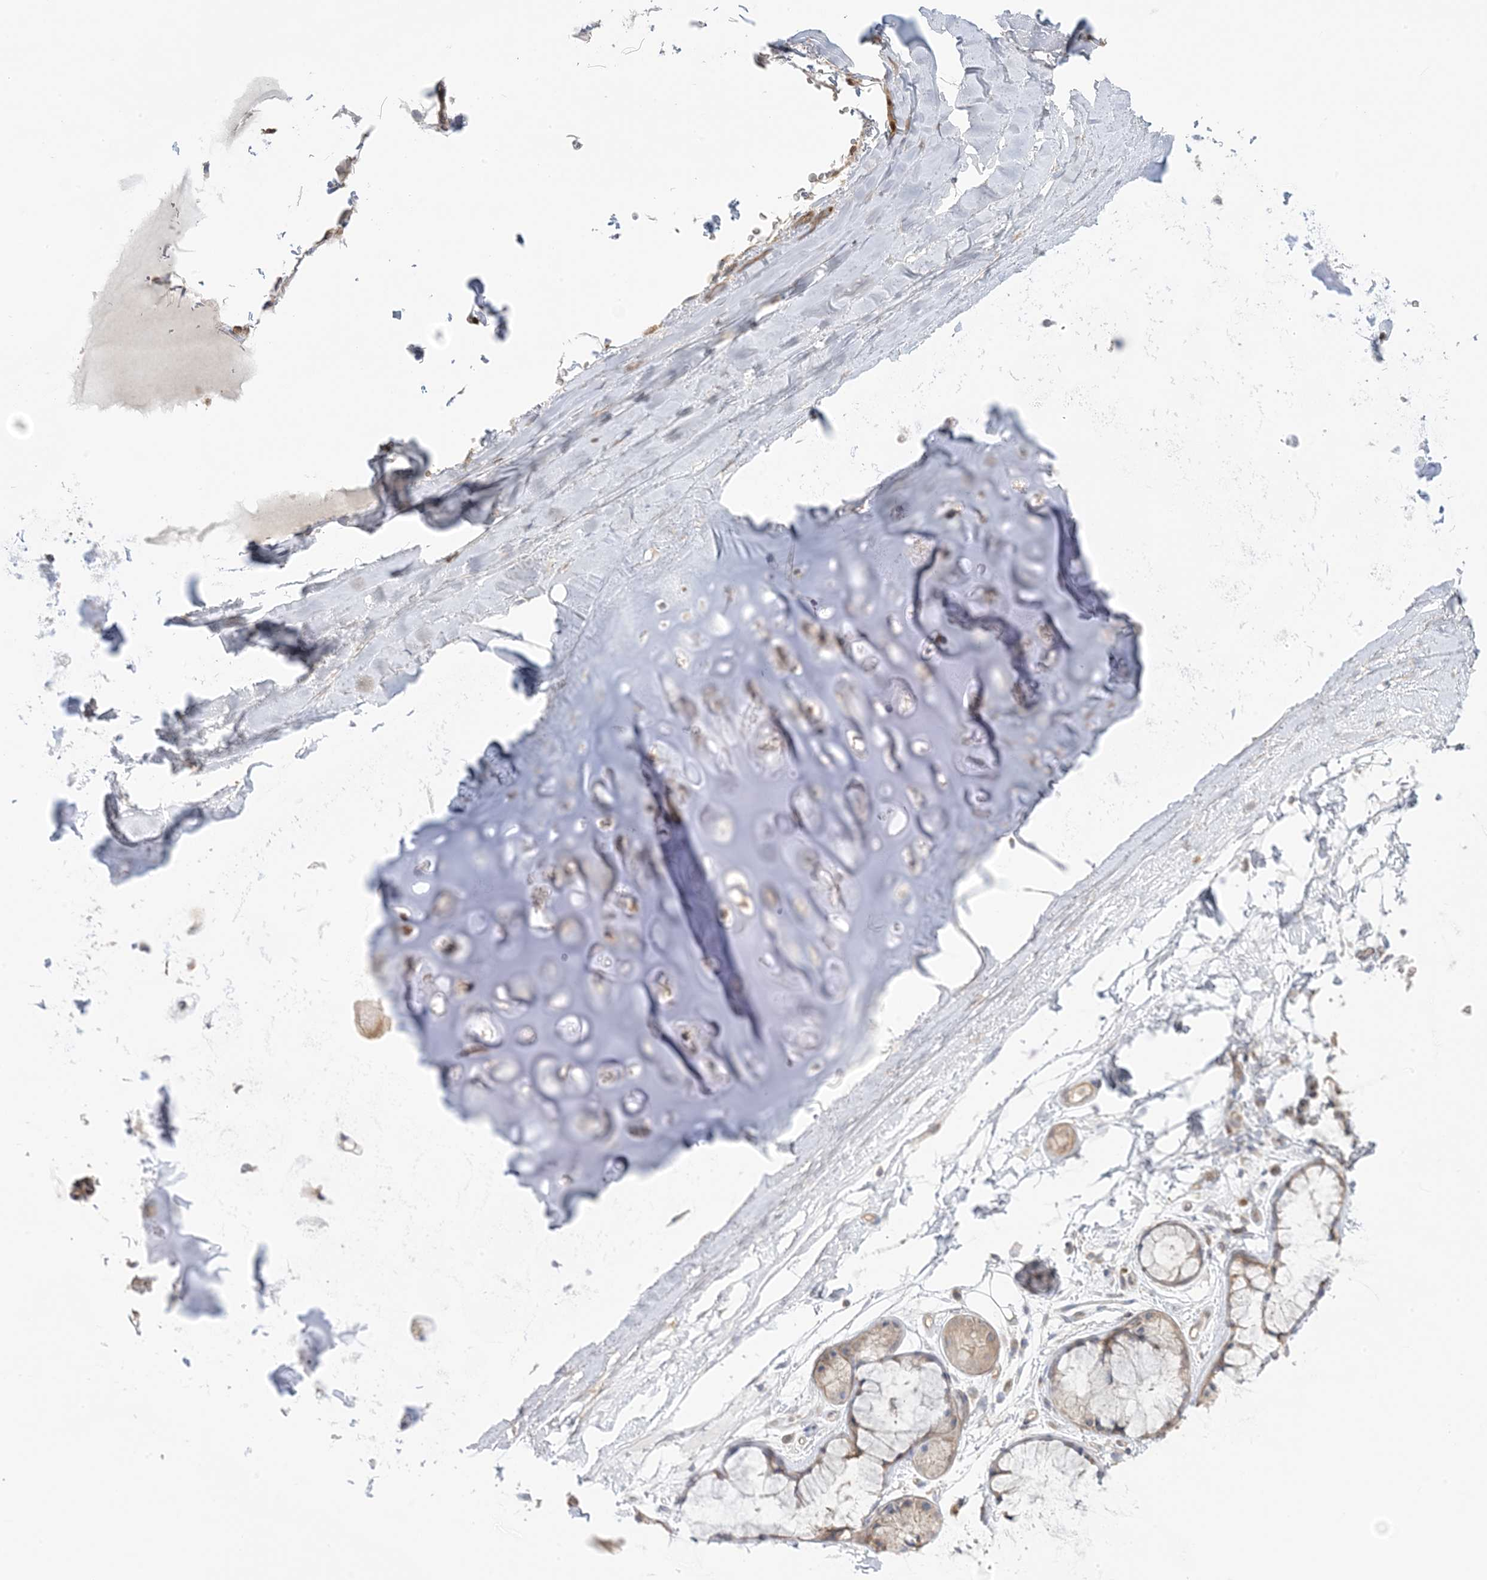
{"staining": {"intensity": "negative", "quantity": "none", "location": "none"}, "tissue": "adipose tissue", "cell_type": "Adipocytes", "image_type": "normal", "snomed": [{"axis": "morphology", "description": "Normal tissue, NOS"}, {"axis": "topography", "description": "Bronchus"}], "caption": "This photomicrograph is of benign adipose tissue stained with immunohistochemistry to label a protein in brown with the nuclei are counter-stained blue. There is no positivity in adipocytes.", "gene": "ICMT", "patient": {"sex": "male", "age": 66}}